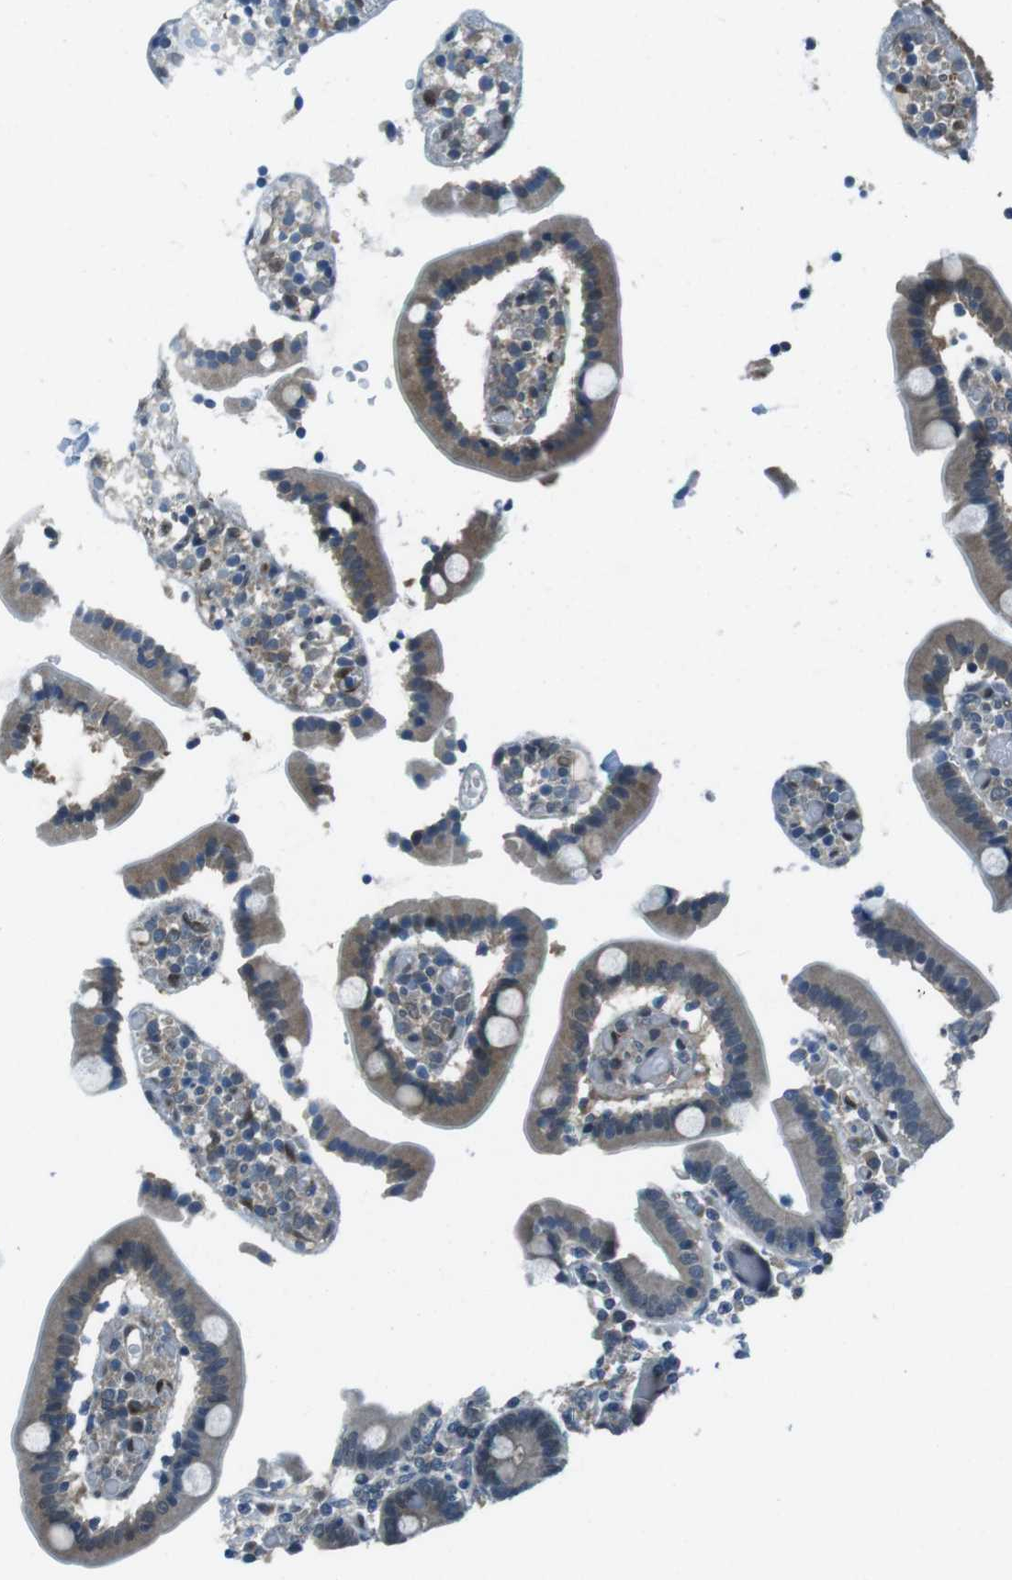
{"staining": {"intensity": "moderate", "quantity": ">75%", "location": "cytoplasmic/membranous"}, "tissue": "duodenum", "cell_type": "Glandular cells", "image_type": "normal", "snomed": [{"axis": "morphology", "description": "Normal tissue, NOS"}, {"axis": "topography", "description": "Duodenum"}], "caption": "Unremarkable duodenum demonstrates moderate cytoplasmic/membranous positivity in about >75% of glandular cells.", "gene": "MFAP3", "patient": {"sex": "female", "age": 53}}